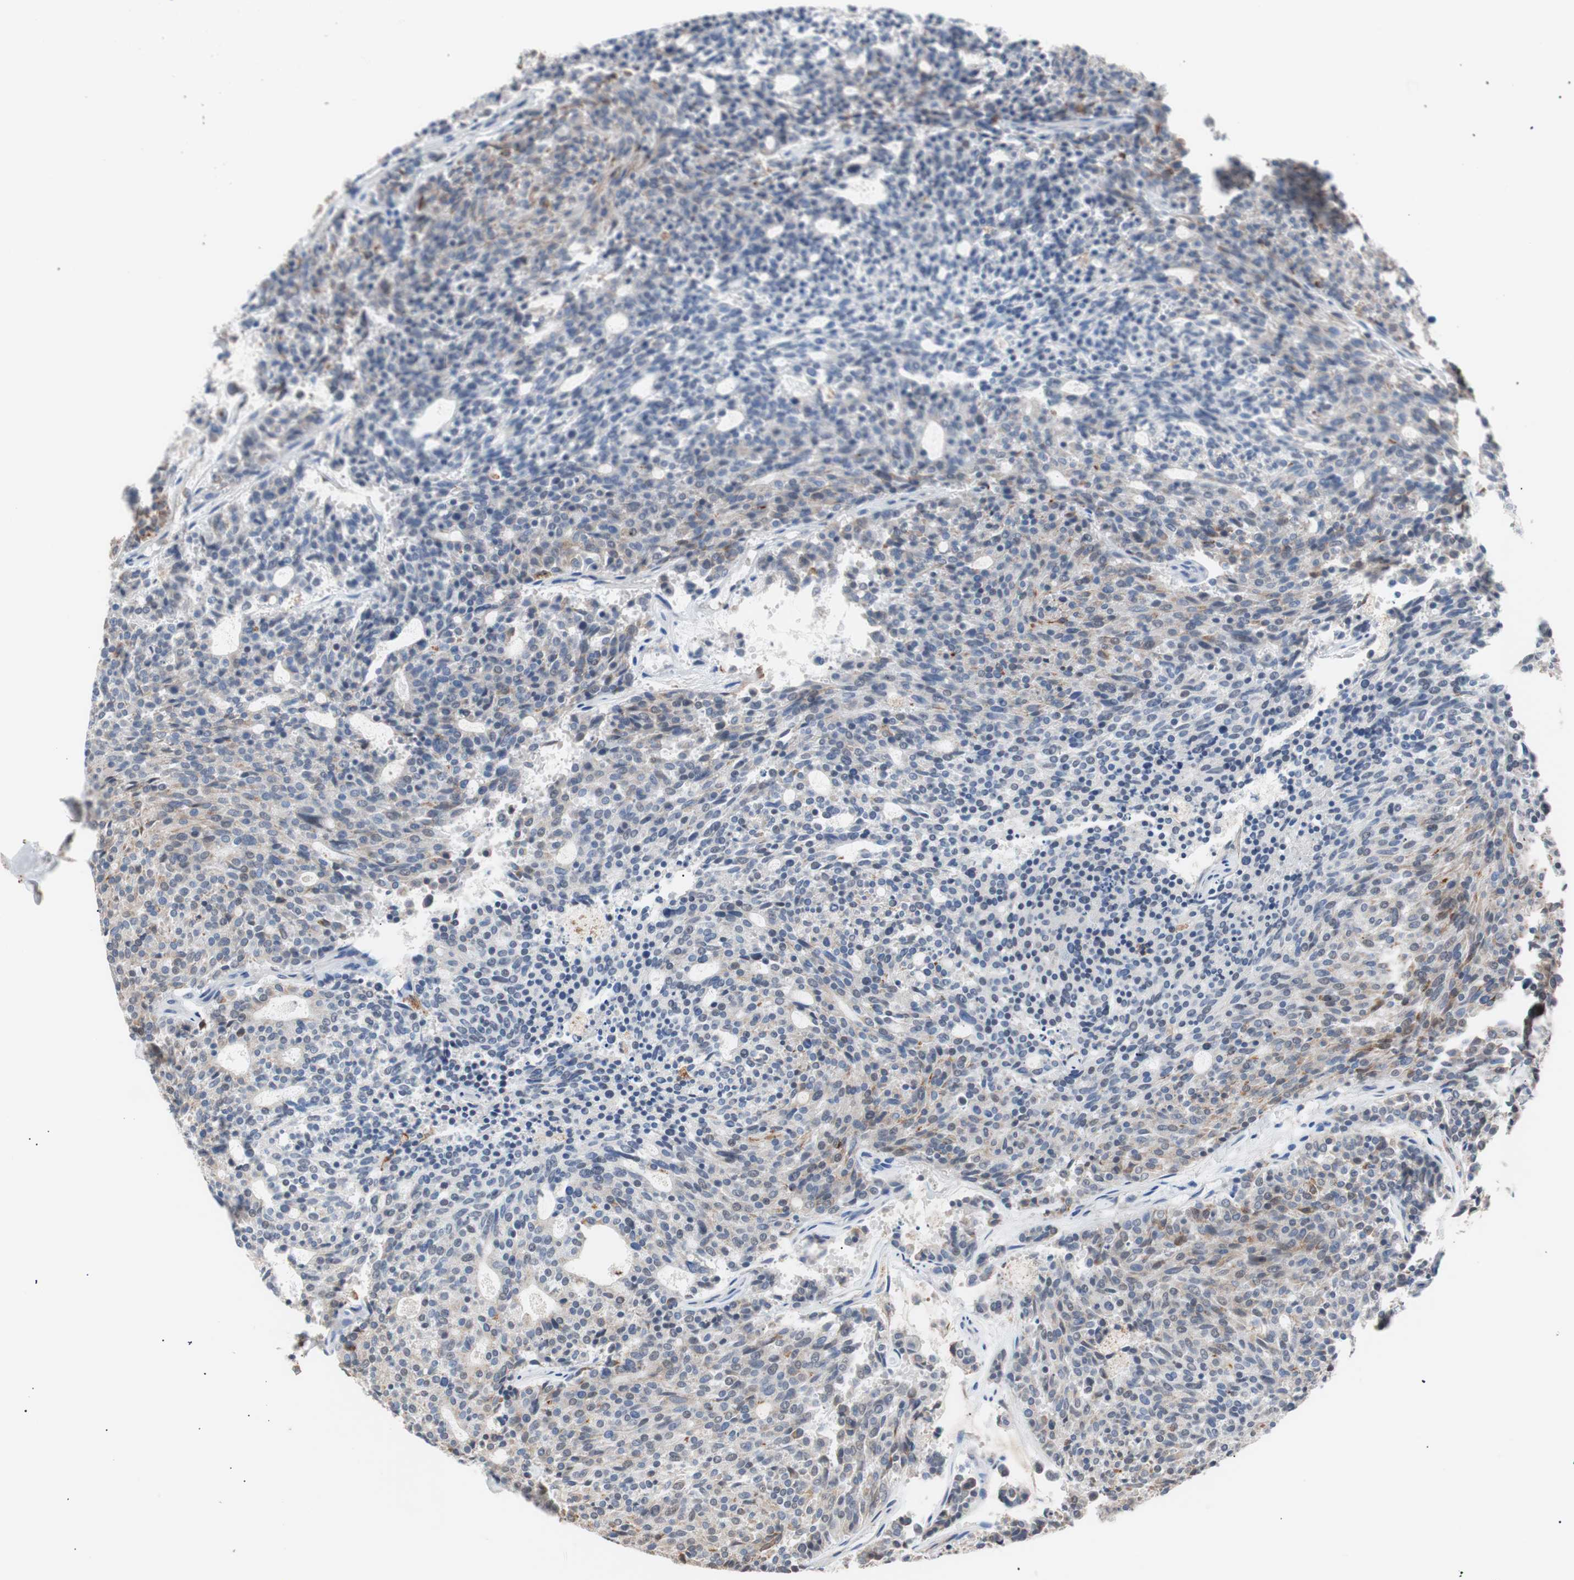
{"staining": {"intensity": "weak", "quantity": "<25%", "location": "cytoplasmic/membranous"}, "tissue": "carcinoid", "cell_type": "Tumor cells", "image_type": "cancer", "snomed": [{"axis": "morphology", "description": "Carcinoid, malignant, NOS"}, {"axis": "topography", "description": "Pancreas"}], "caption": "IHC photomicrograph of neoplastic tissue: carcinoid stained with DAB (3,3'-diaminobenzidine) demonstrates no significant protein expression in tumor cells. Nuclei are stained in blue.", "gene": "LITAF", "patient": {"sex": "female", "age": 54}}